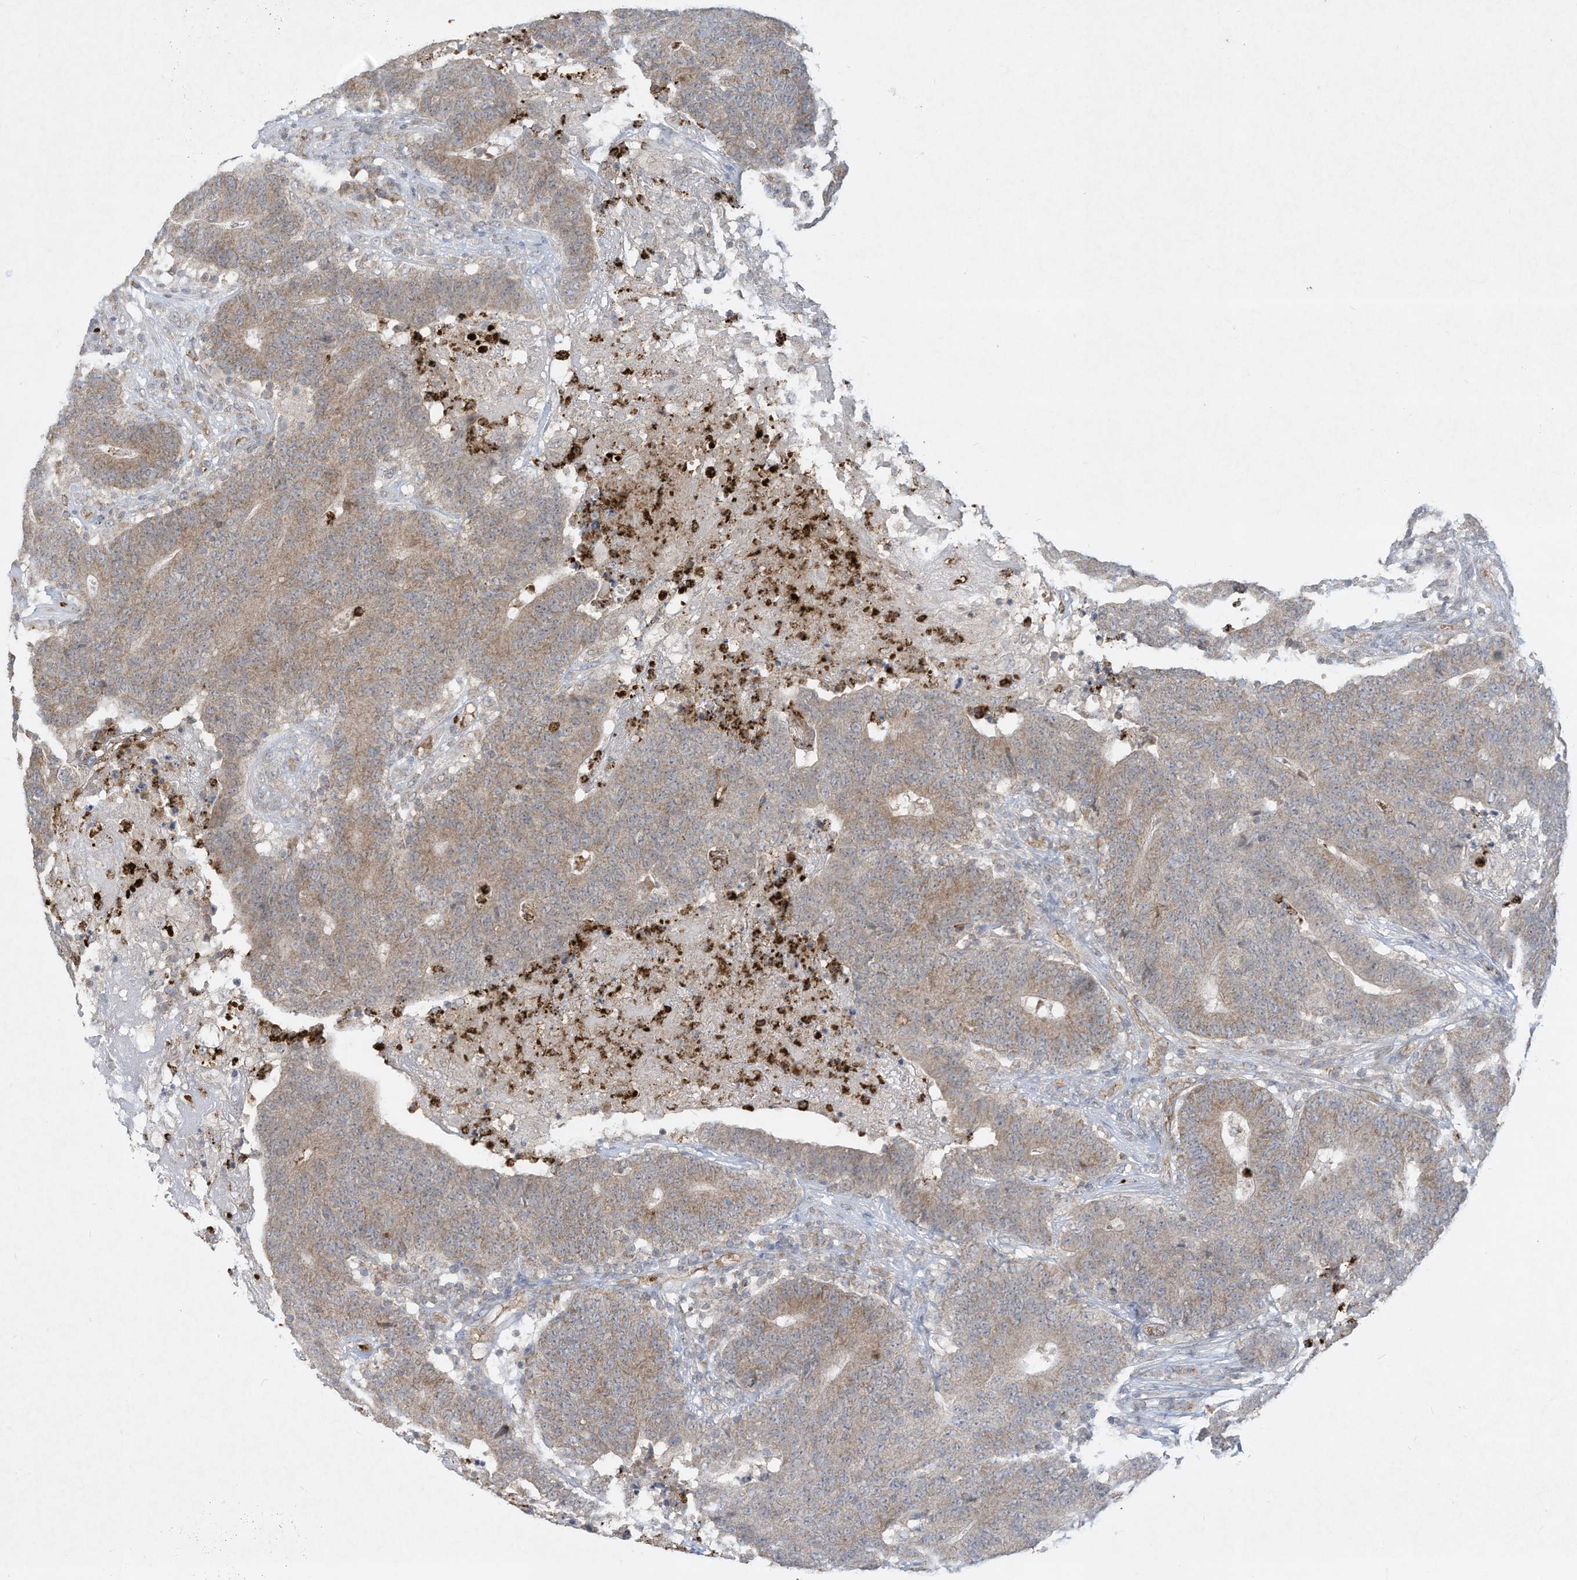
{"staining": {"intensity": "moderate", "quantity": ">75%", "location": "cytoplasmic/membranous"}, "tissue": "colorectal cancer", "cell_type": "Tumor cells", "image_type": "cancer", "snomed": [{"axis": "morphology", "description": "Normal tissue, NOS"}, {"axis": "morphology", "description": "Adenocarcinoma, NOS"}, {"axis": "topography", "description": "Colon"}], "caption": "Protein staining displays moderate cytoplasmic/membranous staining in approximately >75% of tumor cells in colorectal adenocarcinoma.", "gene": "CHRNA4", "patient": {"sex": "female", "age": 75}}